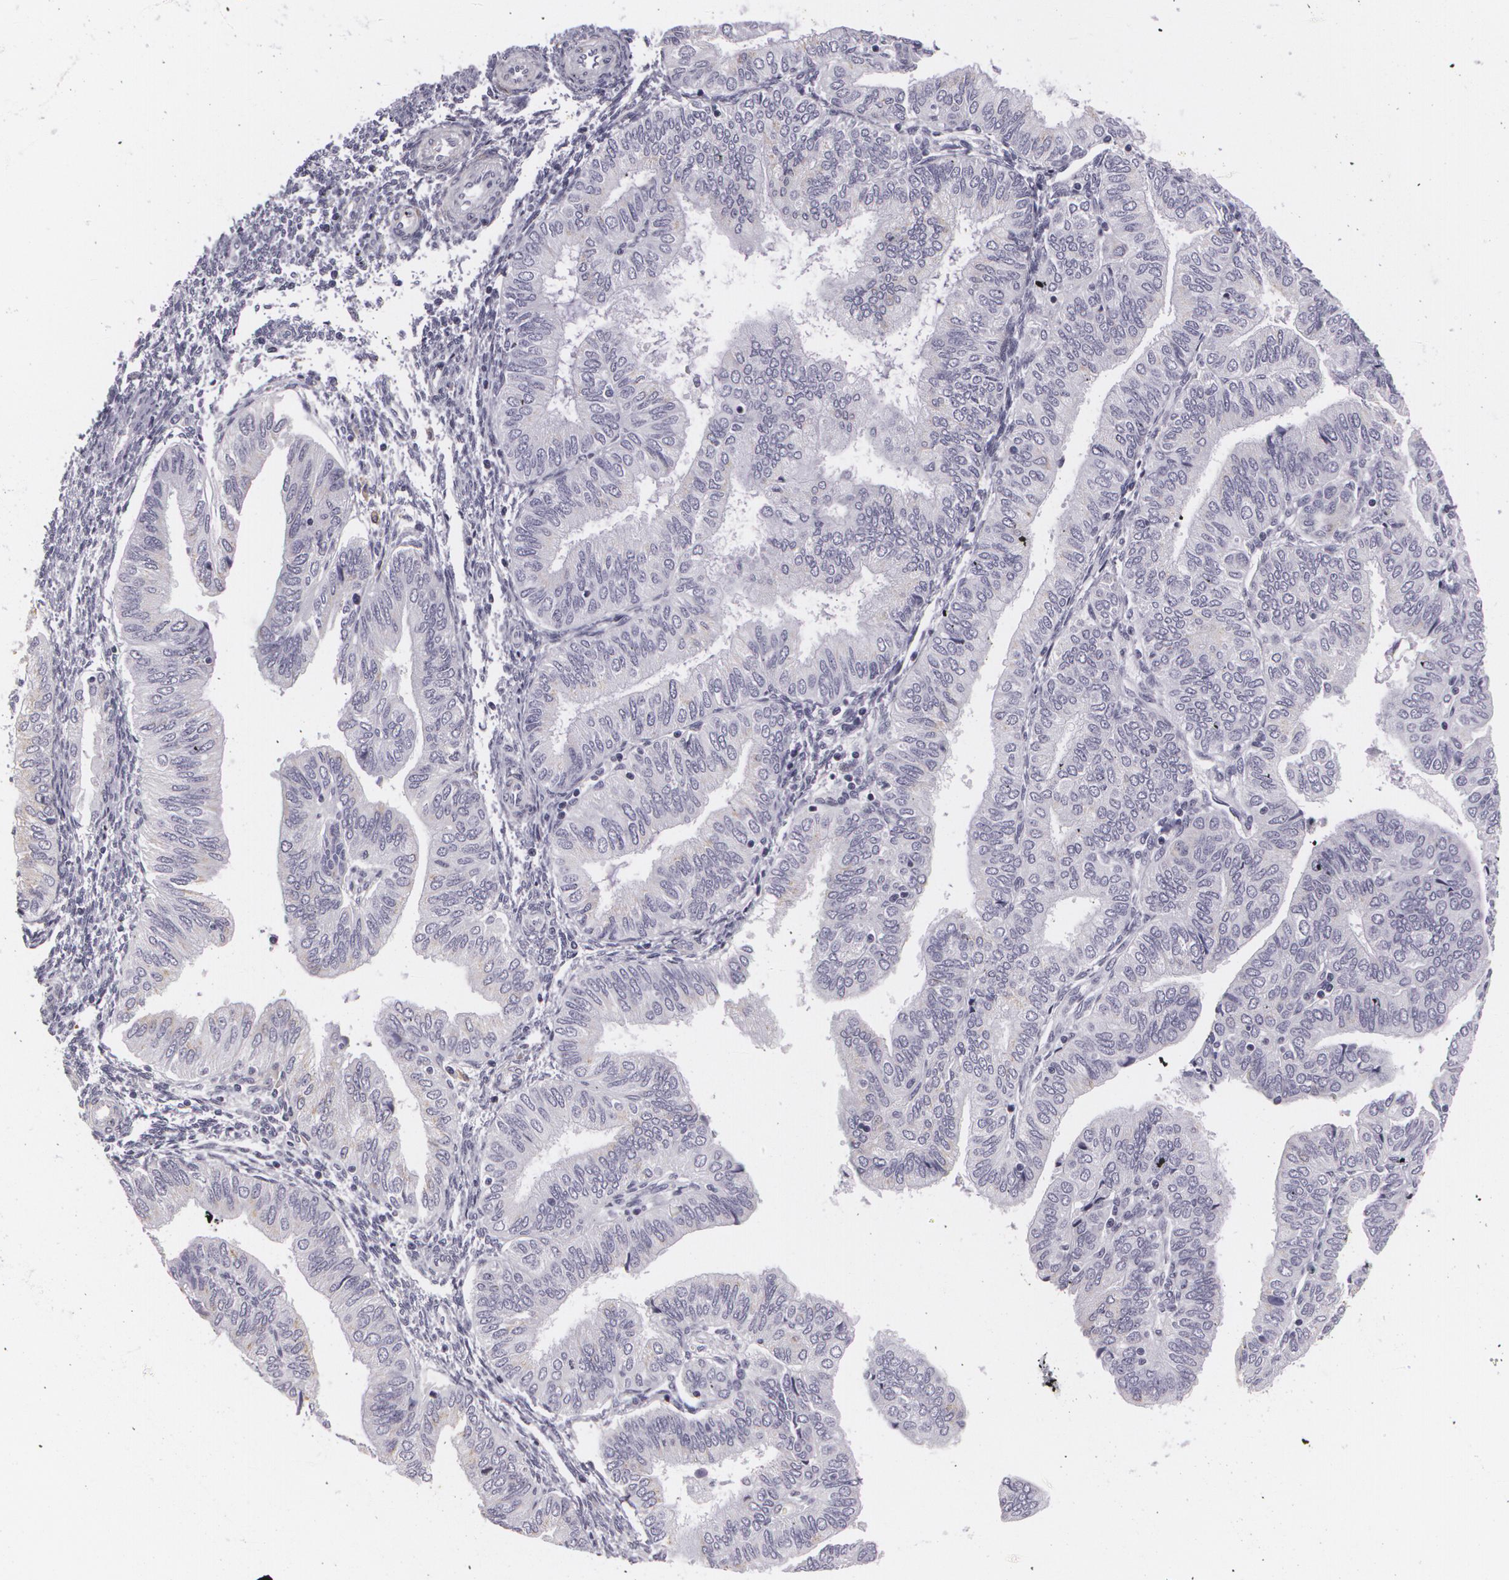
{"staining": {"intensity": "negative", "quantity": "none", "location": "none"}, "tissue": "endometrial cancer", "cell_type": "Tumor cells", "image_type": "cancer", "snomed": [{"axis": "morphology", "description": "Adenocarcinoma, NOS"}, {"axis": "topography", "description": "Endometrium"}], "caption": "Photomicrograph shows no significant protein positivity in tumor cells of adenocarcinoma (endometrial).", "gene": "MAP2", "patient": {"sex": "female", "age": 51}}